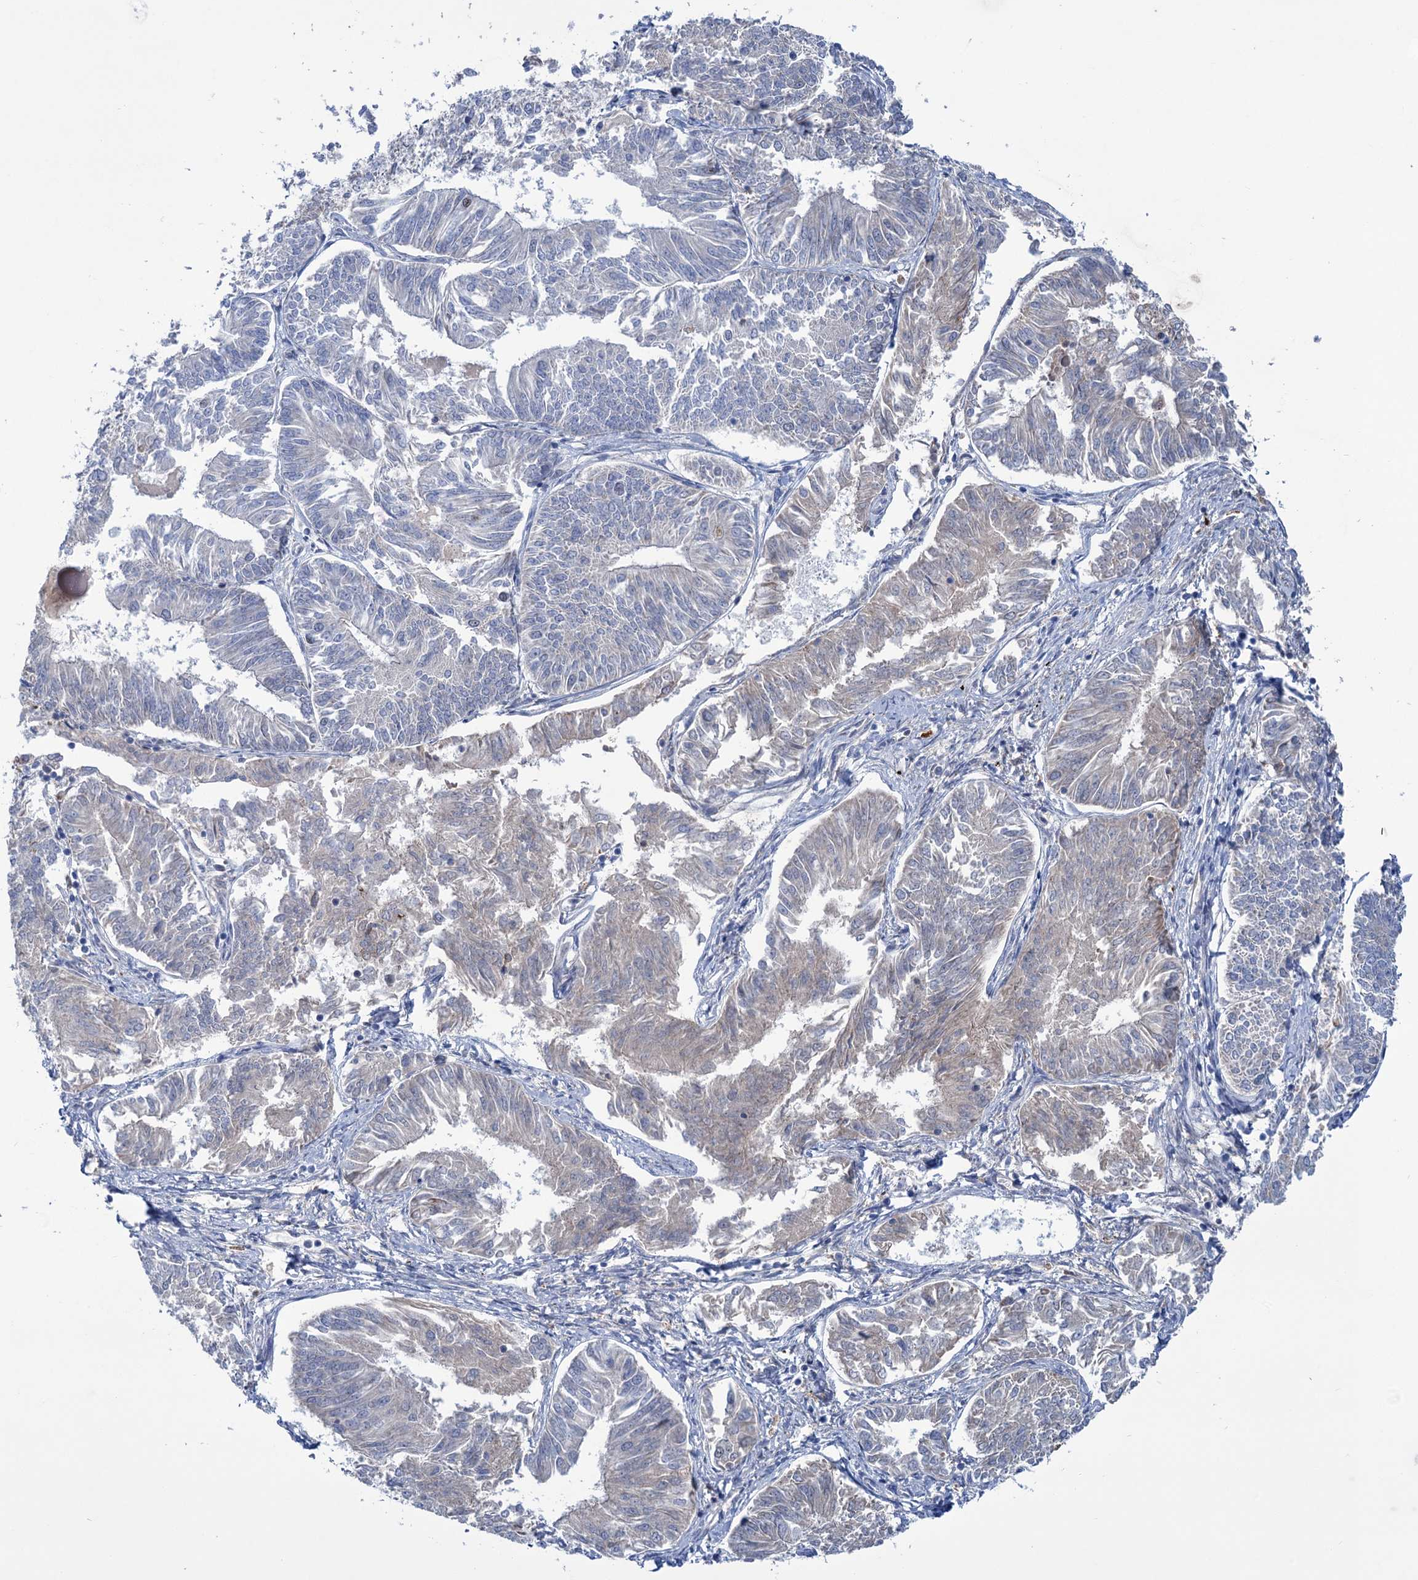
{"staining": {"intensity": "weak", "quantity": "<25%", "location": "cytoplasmic/membranous"}, "tissue": "endometrial cancer", "cell_type": "Tumor cells", "image_type": "cancer", "snomed": [{"axis": "morphology", "description": "Adenocarcinoma, NOS"}, {"axis": "topography", "description": "Endometrium"}], "caption": "The photomicrograph displays no staining of tumor cells in endometrial cancer.", "gene": "LPIN1", "patient": {"sex": "female", "age": 58}}